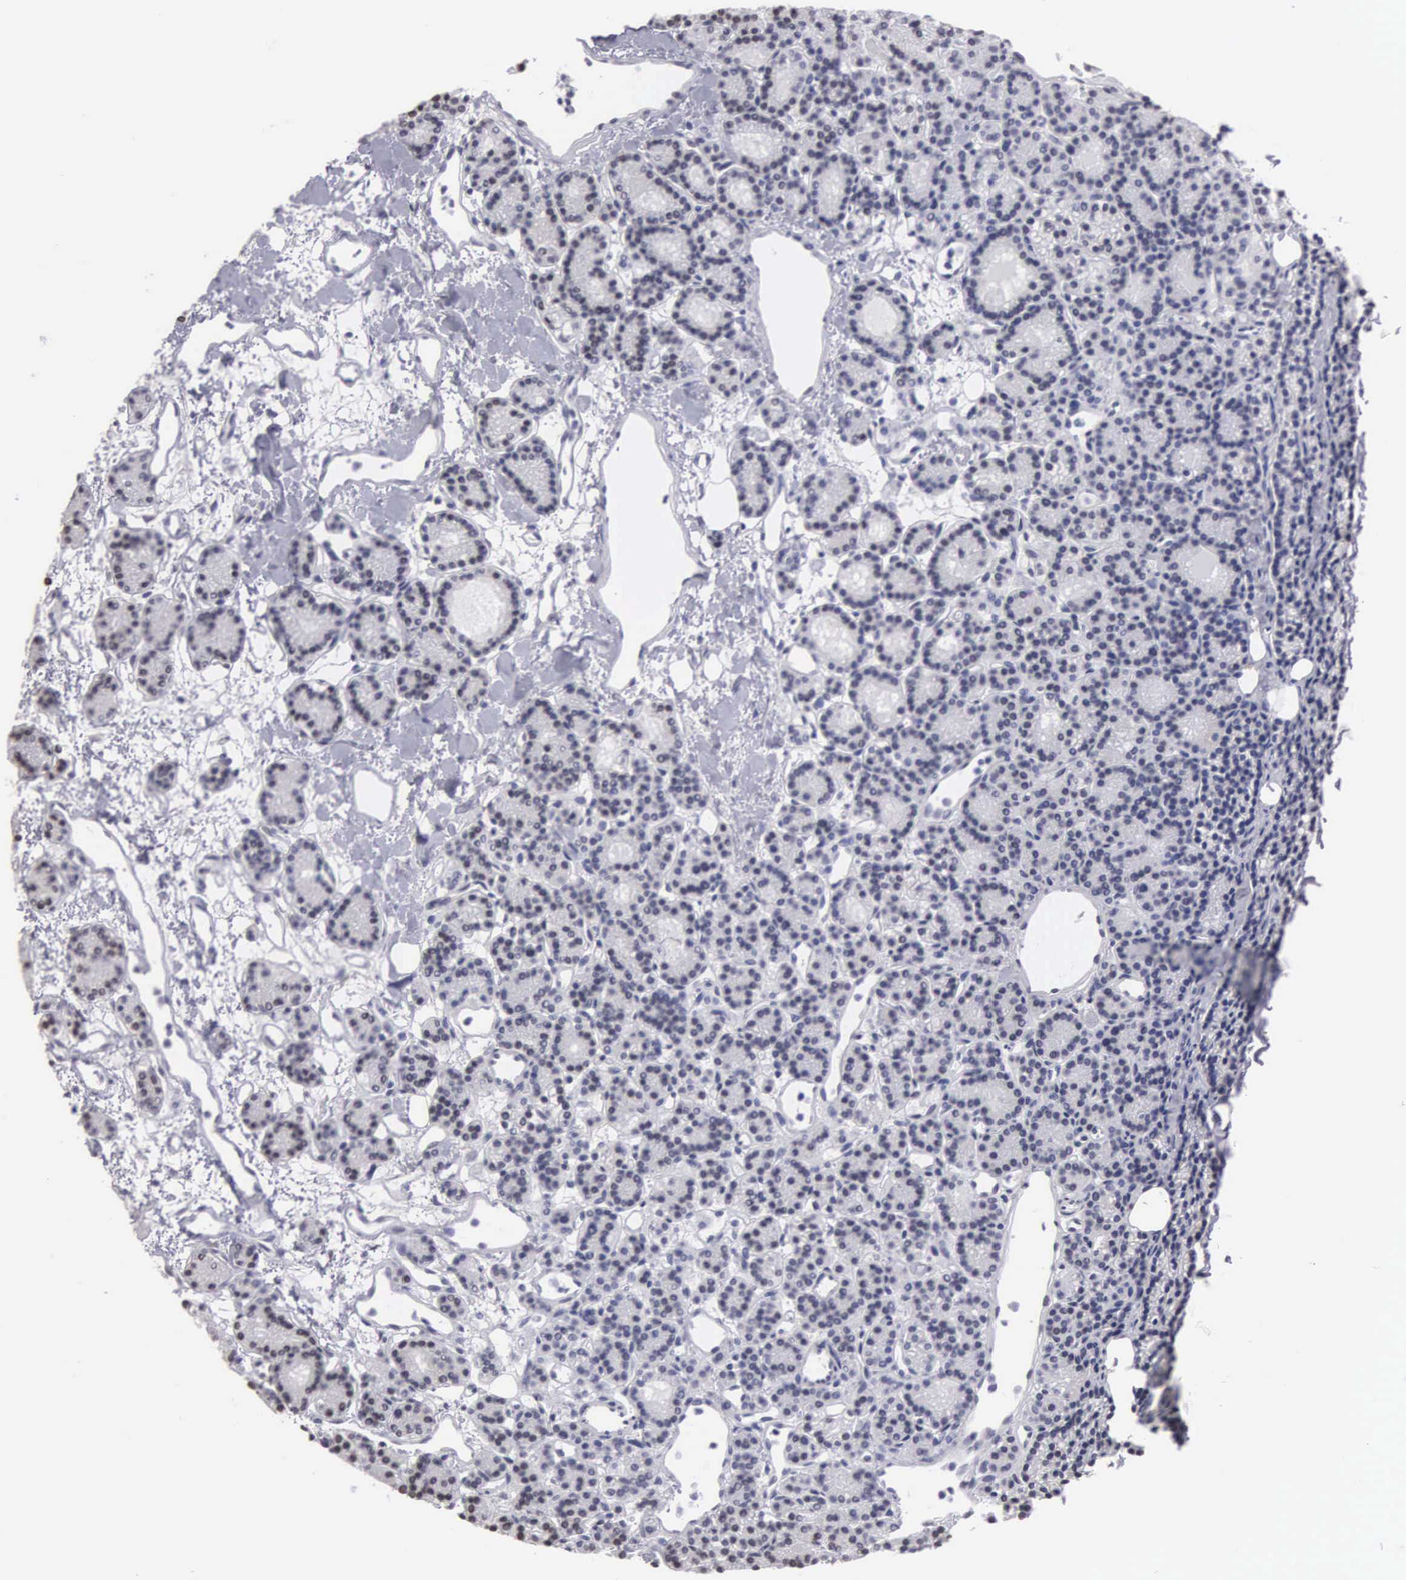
{"staining": {"intensity": "weak", "quantity": "<25%", "location": "nuclear"}, "tissue": "parathyroid gland", "cell_type": "Glandular cells", "image_type": "normal", "snomed": [{"axis": "morphology", "description": "Normal tissue, NOS"}, {"axis": "topography", "description": "Parathyroid gland"}], "caption": "Image shows no significant protein positivity in glandular cells of unremarkable parathyroid gland. (DAB immunohistochemistry with hematoxylin counter stain).", "gene": "UPB1", "patient": {"sex": "male", "age": 85}}